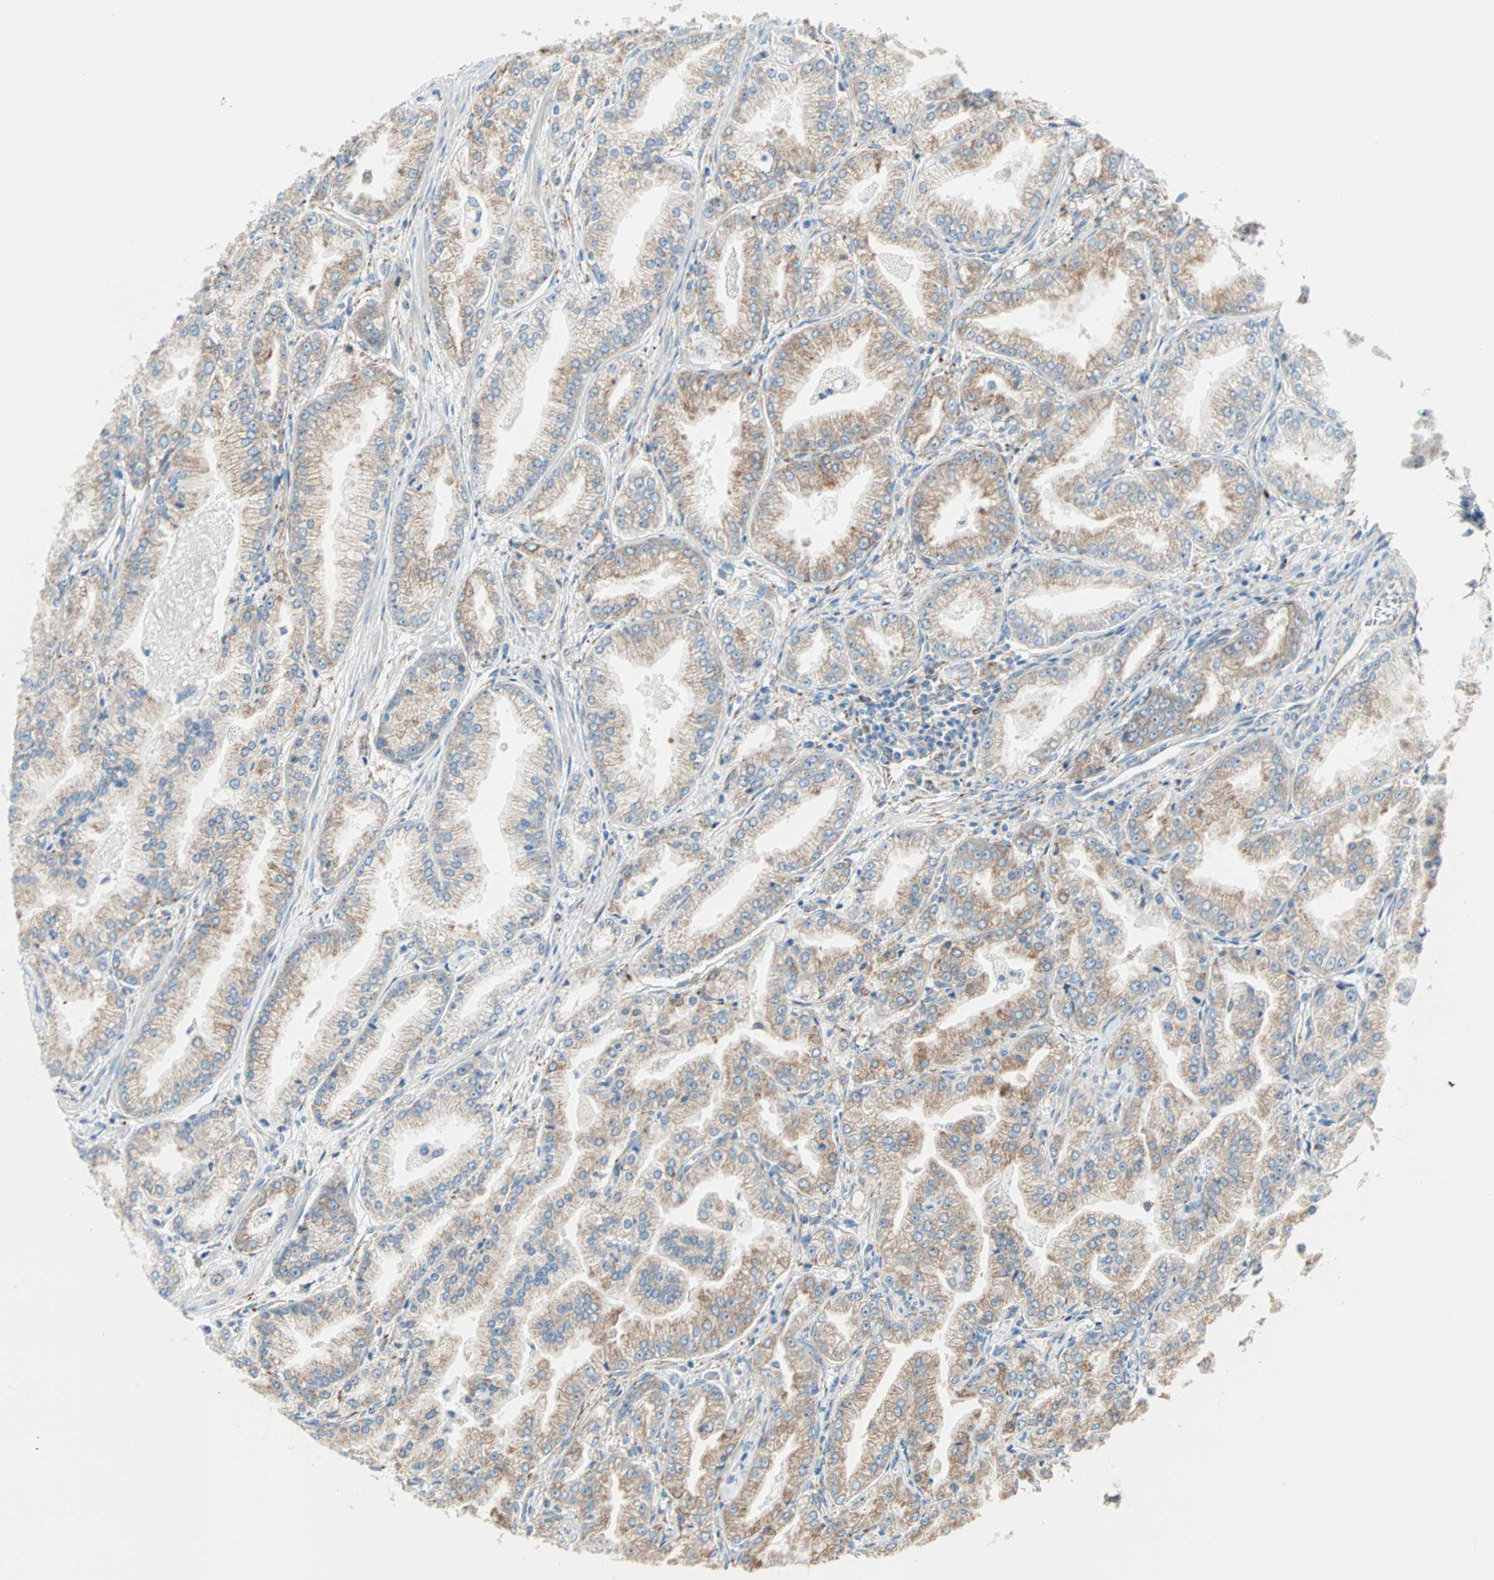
{"staining": {"intensity": "moderate", "quantity": ">75%", "location": "cytoplasmic/membranous"}, "tissue": "prostate cancer", "cell_type": "Tumor cells", "image_type": "cancer", "snomed": [{"axis": "morphology", "description": "Adenocarcinoma, High grade"}, {"axis": "topography", "description": "Prostate"}], "caption": "IHC of human adenocarcinoma (high-grade) (prostate) exhibits medium levels of moderate cytoplasmic/membranous staining in approximately >75% of tumor cells. The protein of interest is stained brown, and the nuclei are stained in blue (DAB (3,3'-diaminobenzidine) IHC with brightfield microscopy, high magnification).", "gene": "PLCXD1", "patient": {"sex": "male", "age": 61}}